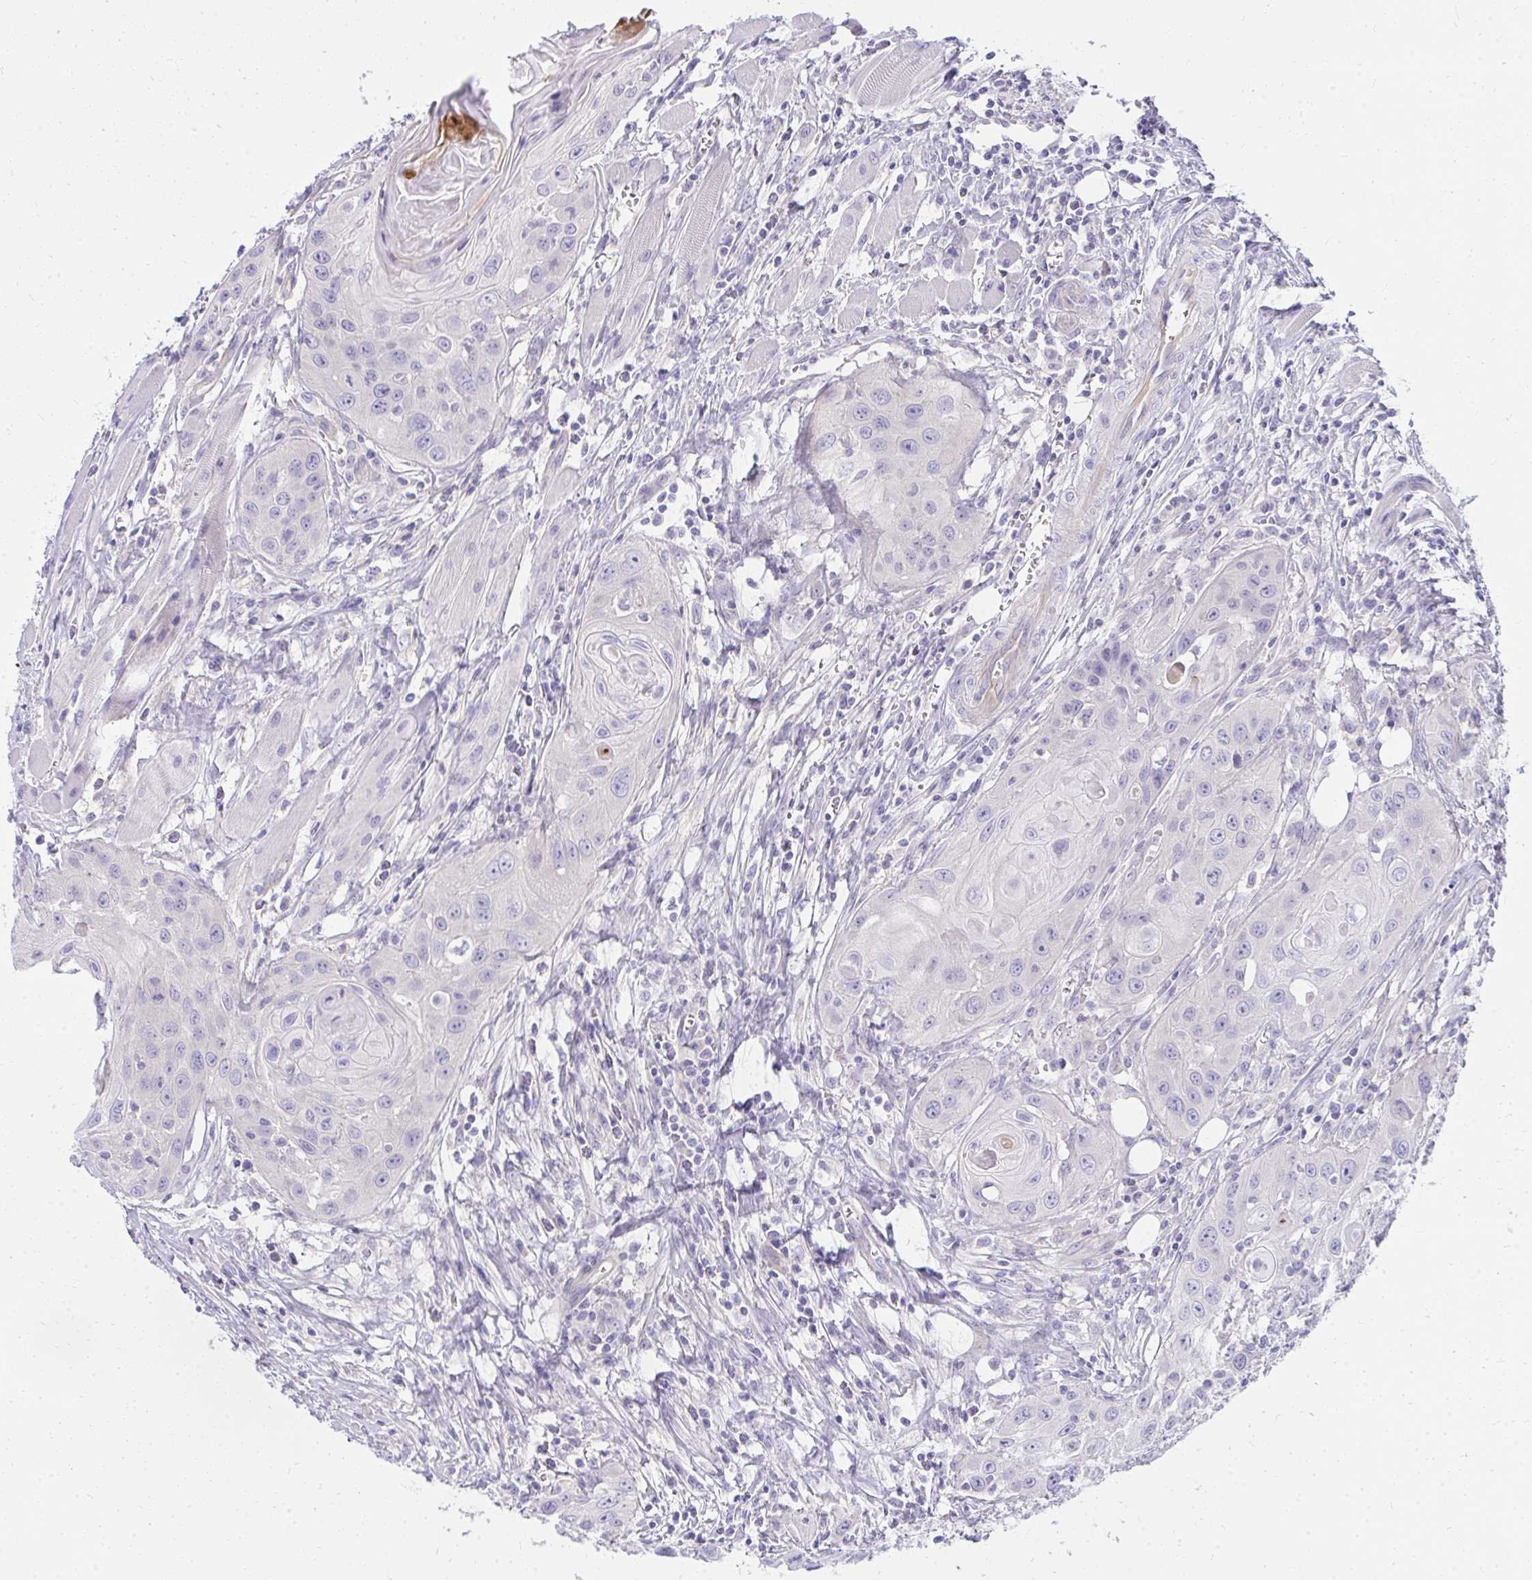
{"staining": {"intensity": "negative", "quantity": "none", "location": "none"}, "tissue": "head and neck cancer", "cell_type": "Tumor cells", "image_type": "cancer", "snomed": [{"axis": "morphology", "description": "Squamous cell carcinoma, NOS"}, {"axis": "topography", "description": "Oral tissue"}, {"axis": "topography", "description": "Head-Neck"}], "caption": "This is an immunohistochemistry (IHC) image of head and neck cancer (squamous cell carcinoma). There is no expression in tumor cells.", "gene": "LRRC36", "patient": {"sex": "male", "age": 58}}